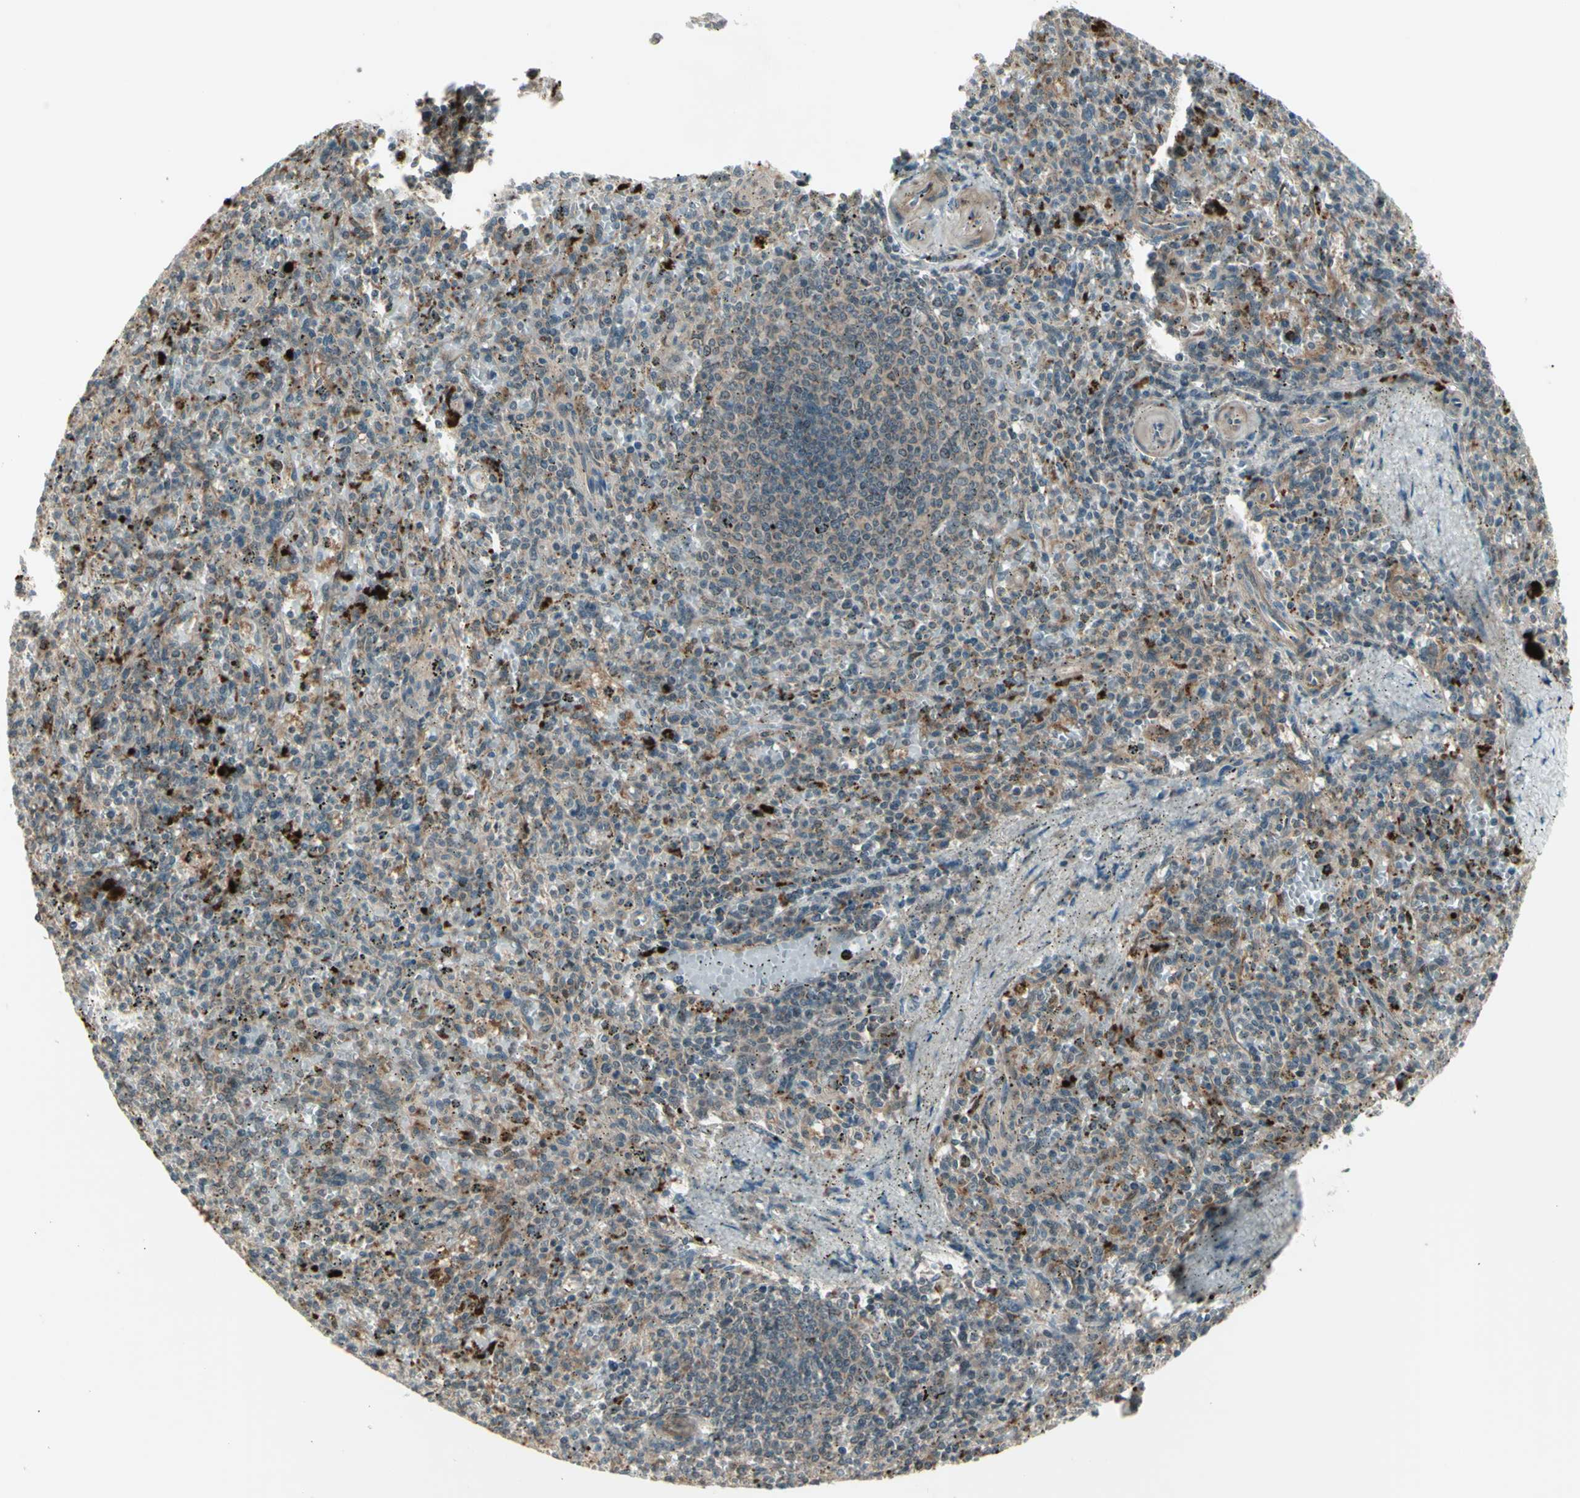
{"staining": {"intensity": "weak", "quantity": "<25%", "location": "cytoplasmic/membranous"}, "tissue": "spleen", "cell_type": "Cells in red pulp", "image_type": "normal", "snomed": [{"axis": "morphology", "description": "Normal tissue, NOS"}, {"axis": "topography", "description": "Spleen"}], "caption": "Cells in red pulp are negative for brown protein staining in unremarkable spleen. The staining was performed using DAB (3,3'-diaminobenzidine) to visualize the protein expression in brown, while the nuclei were stained in blue with hematoxylin (Magnification: 20x).", "gene": "OSTM1", "patient": {"sex": "male", "age": 72}}